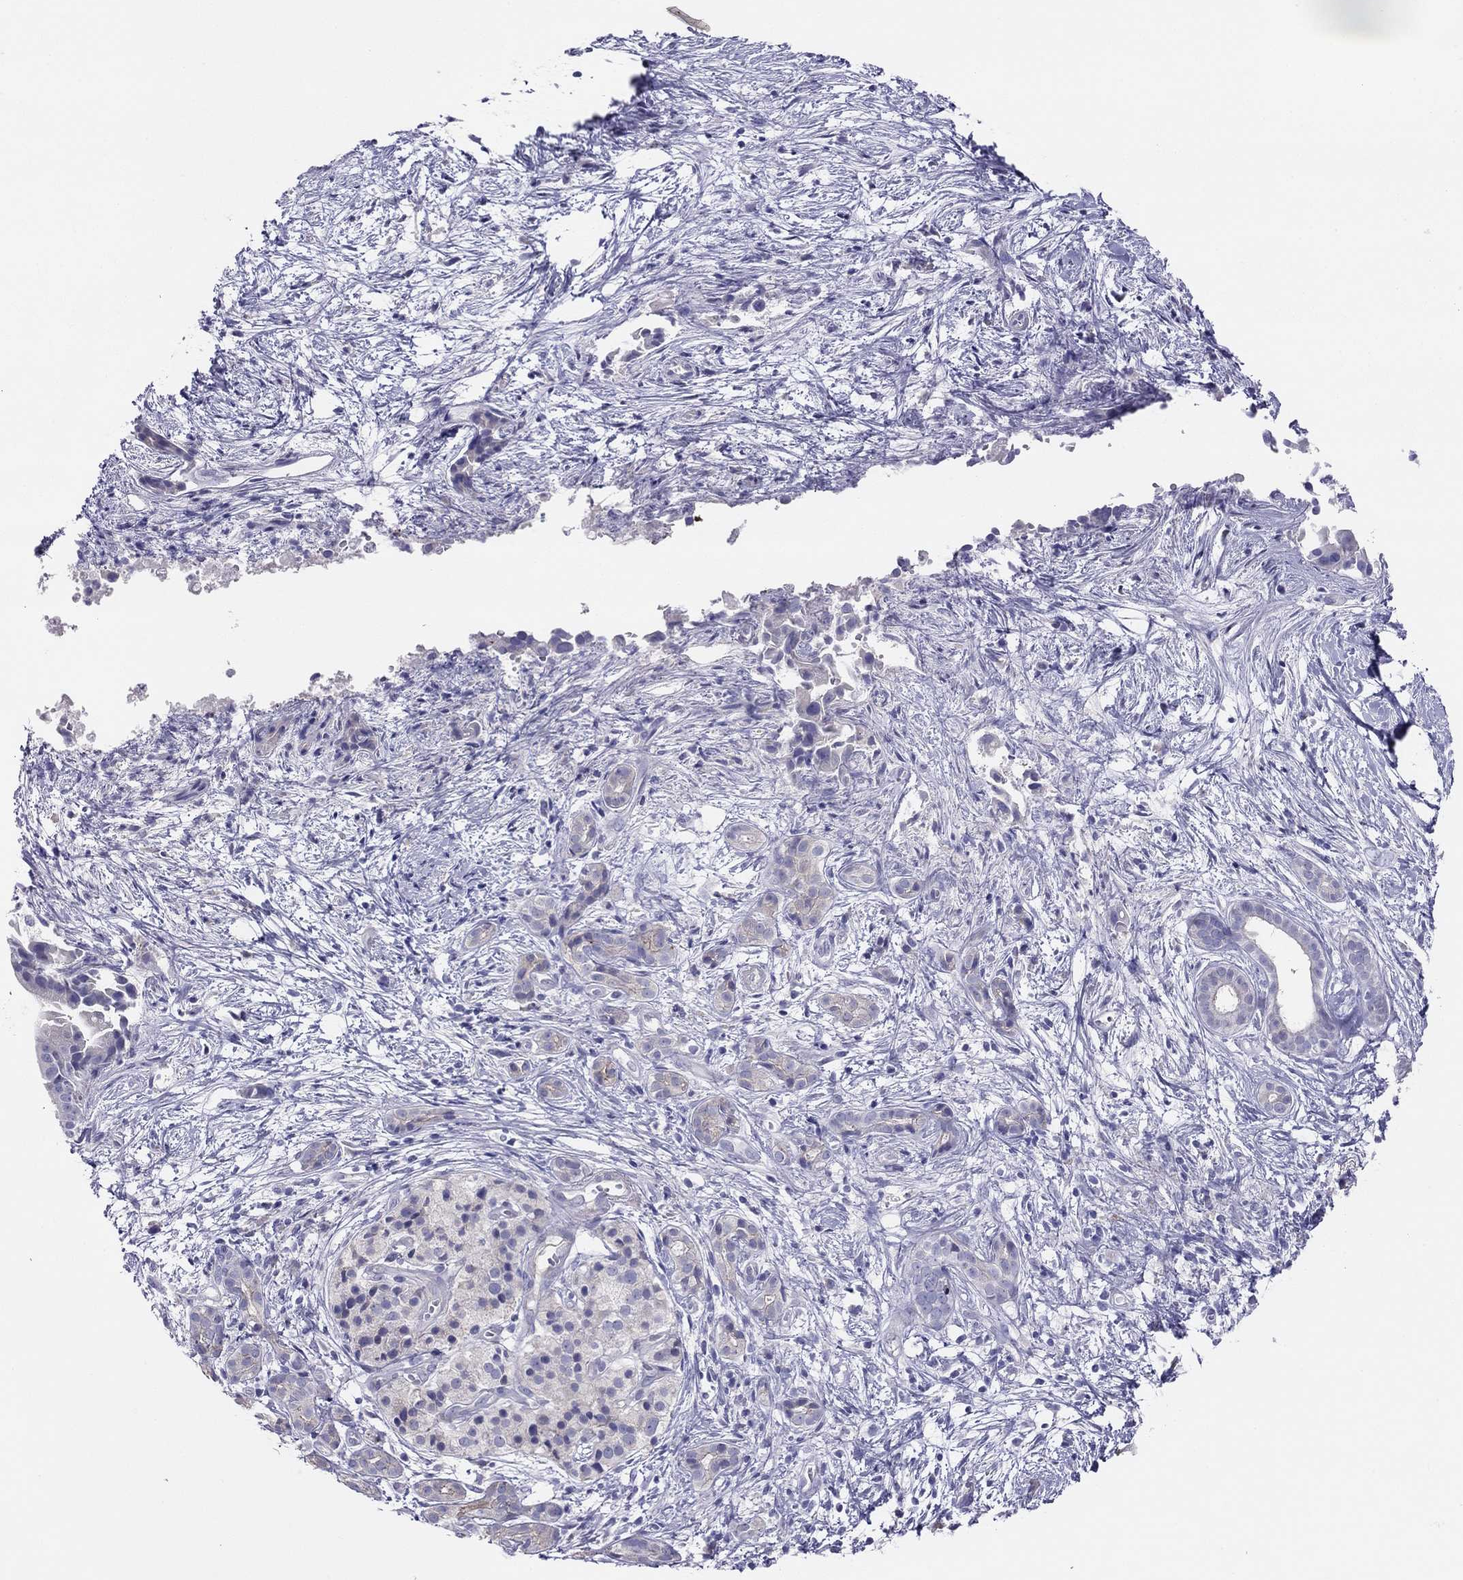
{"staining": {"intensity": "negative", "quantity": "none", "location": "none"}, "tissue": "pancreatic cancer", "cell_type": "Tumor cells", "image_type": "cancer", "snomed": [{"axis": "morphology", "description": "Adenocarcinoma, NOS"}, {"axis": "topography", "description": "Pancreas"}], "caption": "Human pancreatic cancer stained for a protein using IHC shows no staining in tumor cells.", "gene": "MGAT4C", "patient": {"sex": "male", "age": 61}}